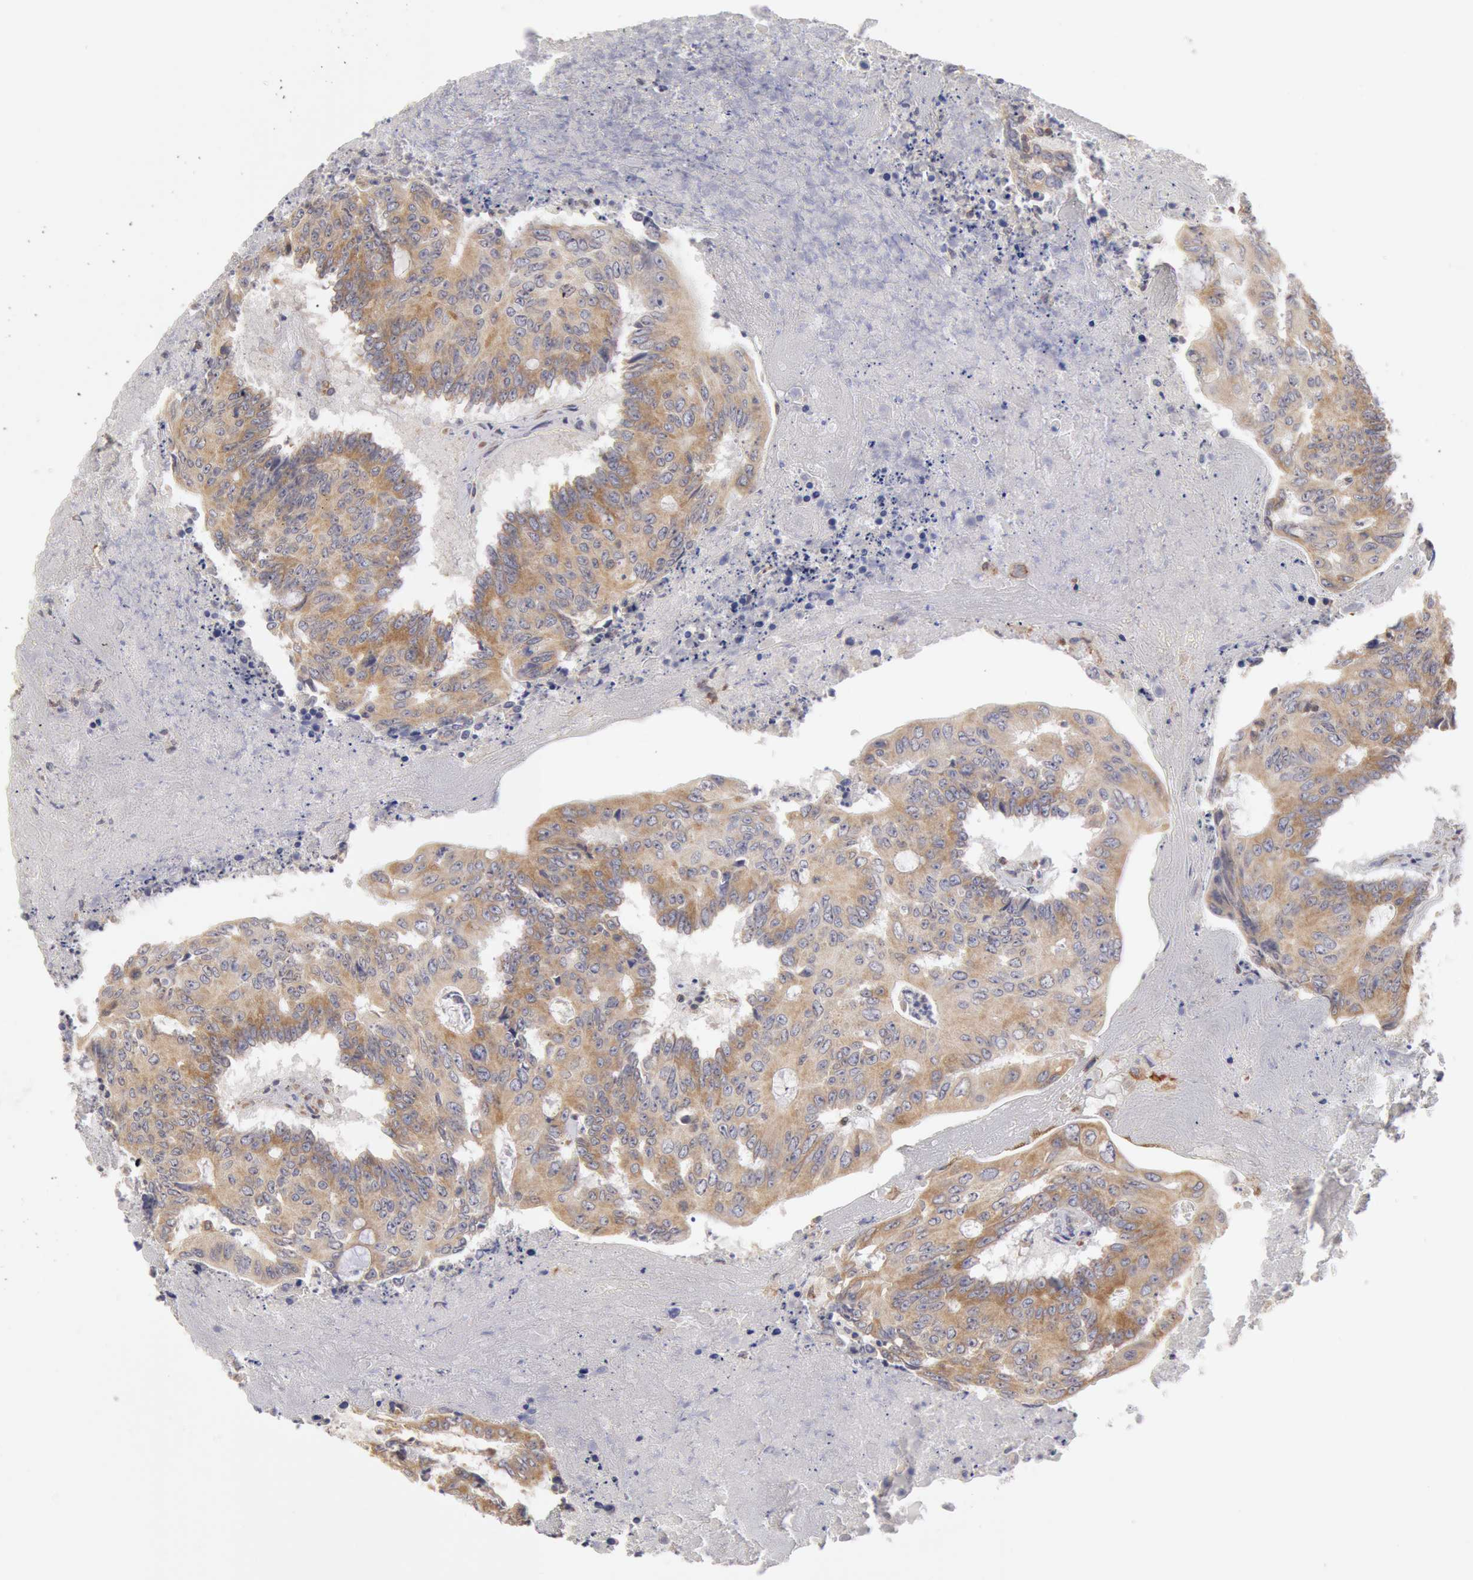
{"staining": {"intensity": "weak", "quantity": "25%-75%", "location": "cytoplasmic/membranous"}, "tissue": "colorectal cancer", "cell_type": "Tumor cells", "image_type": "cancer", "snomed": [{"axis": "morphology", "description": "Adenocarcinoma, NOS"}, {"axis": "topography", "description": "Colon"}], "caption": "DAB (3,3'-diaminobenzidine) immunohistochemical staining of adenocarcinoma (colorectal) displays weak cytoplasmic/membranous protein positivity in approximately 25%-75% of tumor cells.", "gene": "OSBPL8", "patient": {"sex": "male", "age": 65}}